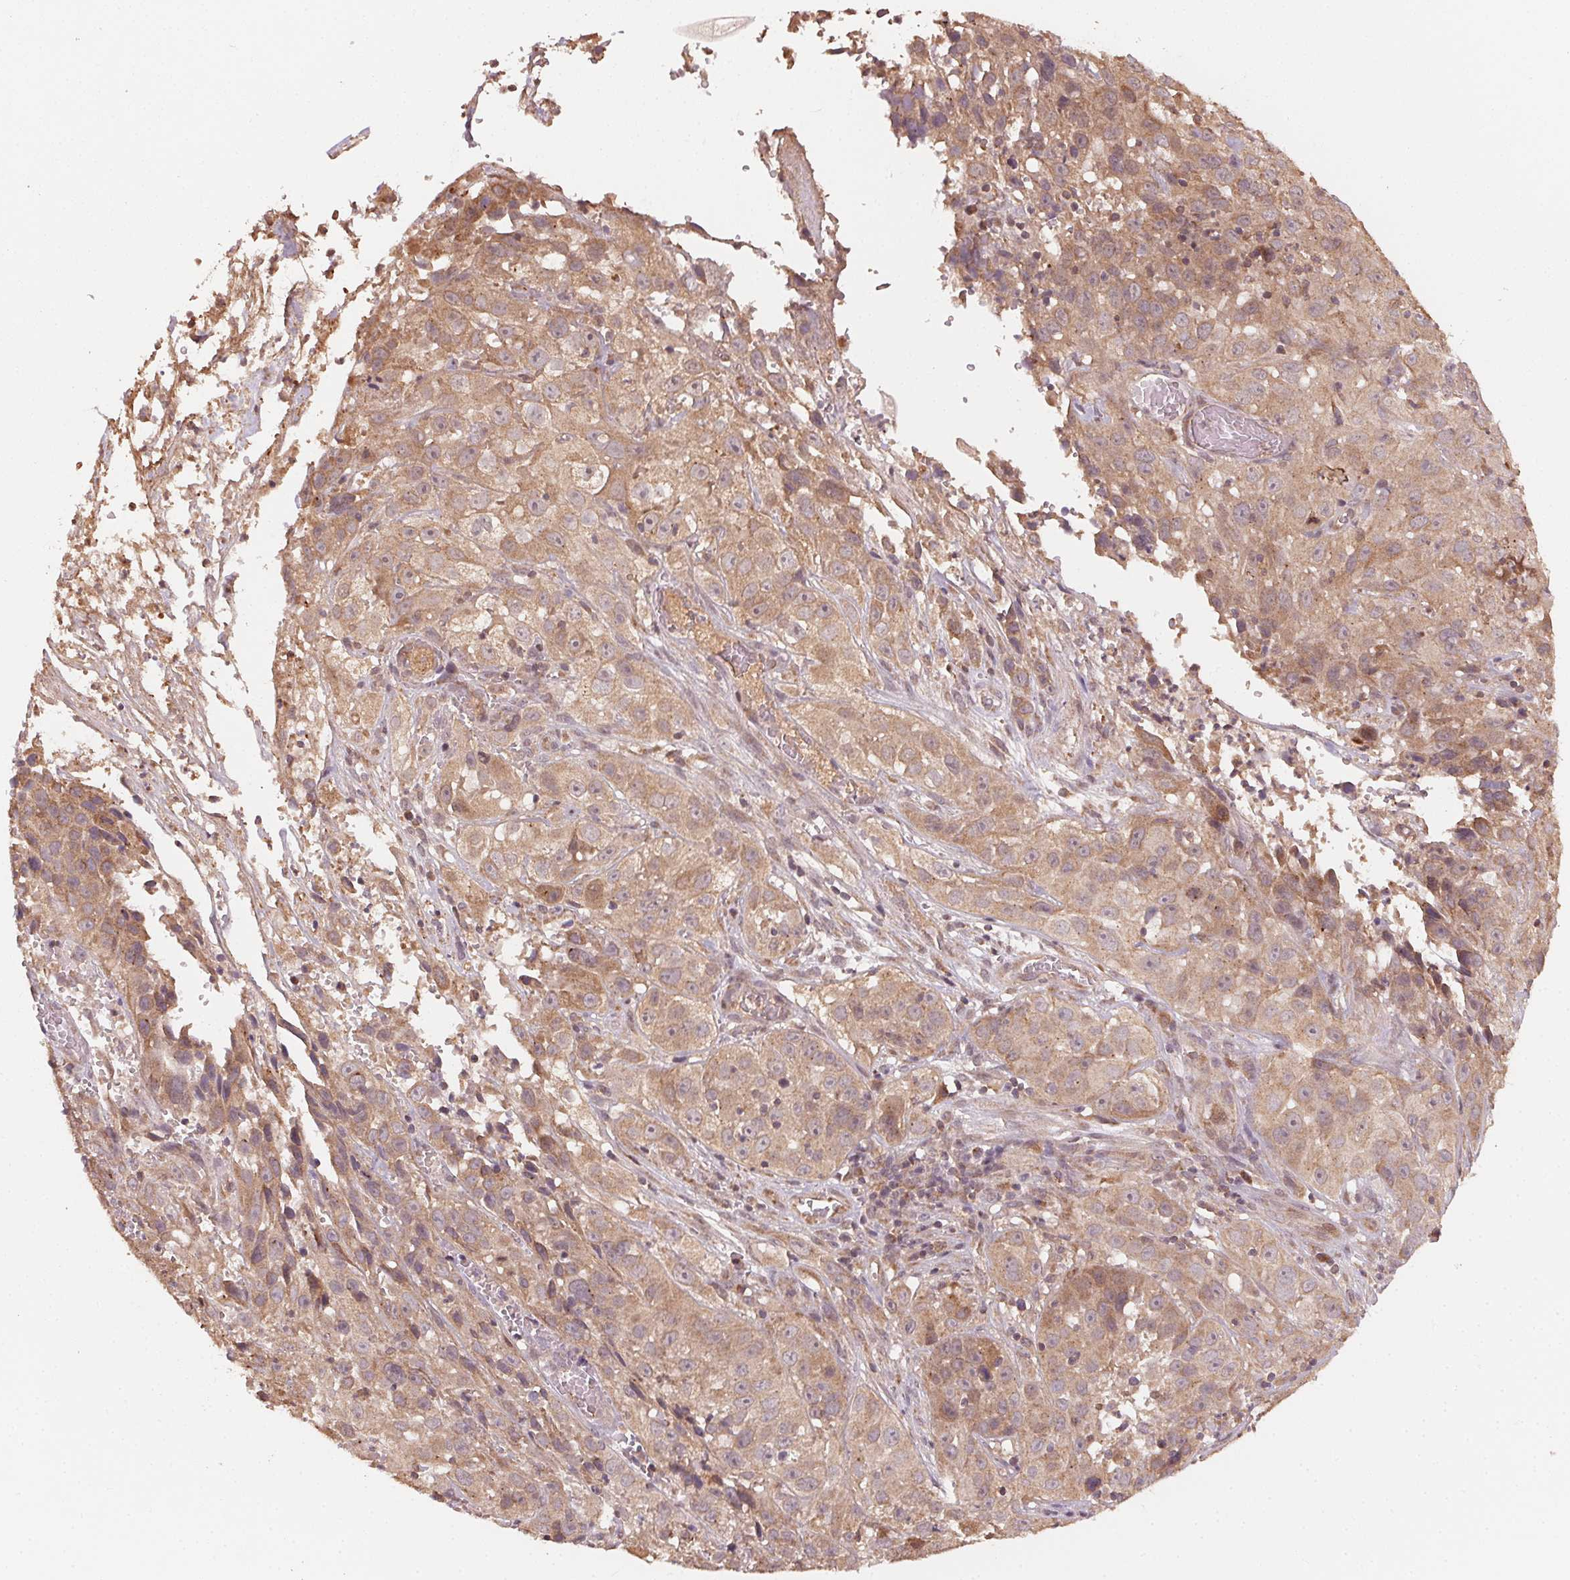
{"staining": {"intensity": "moderate", "quantity": ">75%", "location": "cytoplasmic/membranous"}, "tissue": "cervical cancer", "cell_type": "Tumor cells", "image_type": "cancer", "snomed": [{"axis": "morphology", "description": "Squamous cell carcinoma, NOS"}, {"axis": "topography", "description": "Cervix"}], "caption": "The image reveals a brown stain indicating the presence of a protein in the cytoplasmic/membranous of tumor cells in squamous cell carcinoma (cervical). (Brightfield microscopy of DAB IHC at high magnification).", "gene": "WBP2", "patient": {"sex": "female", "age": 32}}